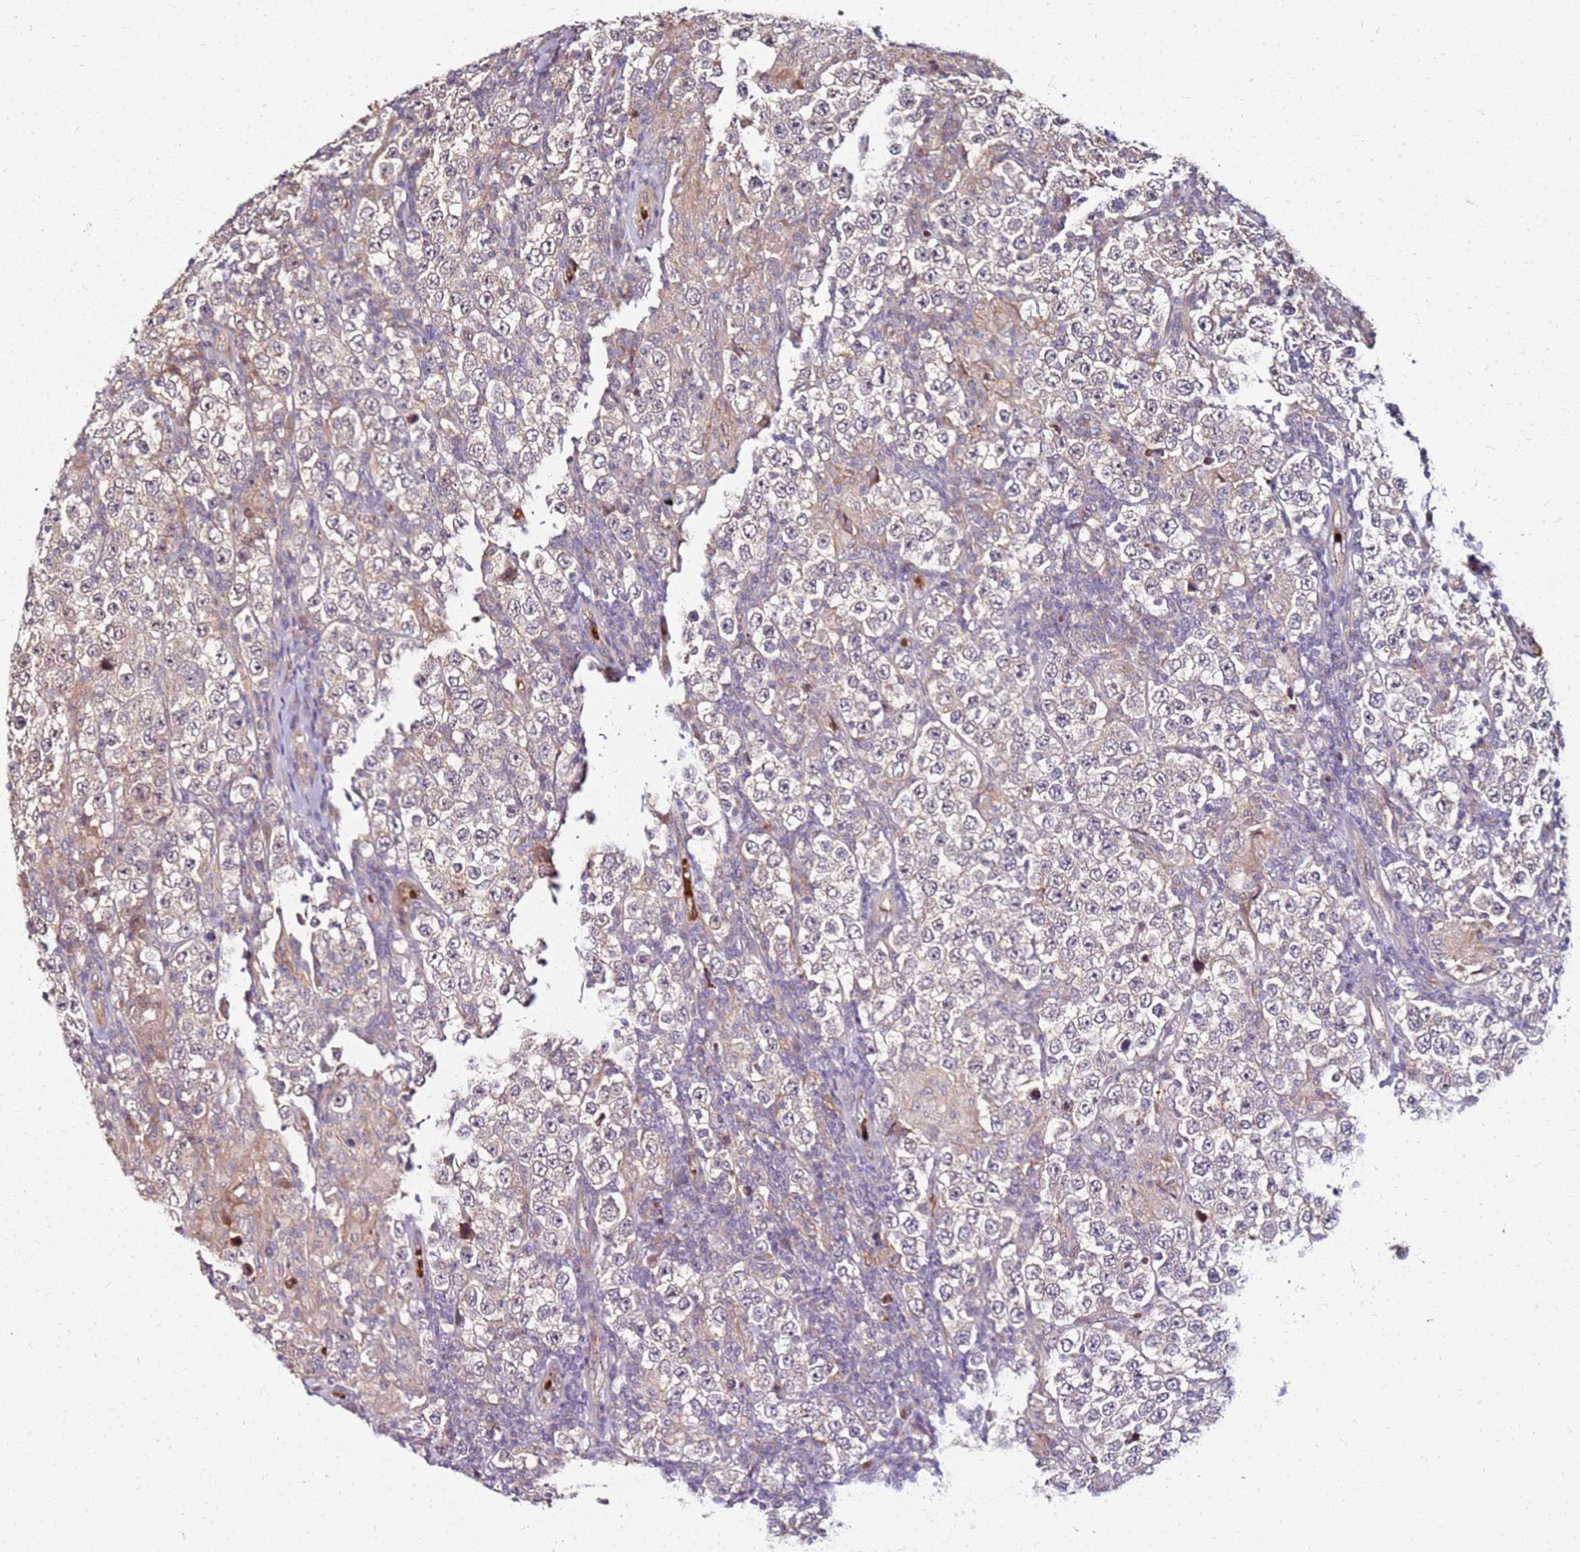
{"staining": {"intensity": "negative", "quantity": "none", "location": "none"}, "tissue": "testis cancer", "cell_type": "Tumor cells", "image_type": "cancer", "snomed": [{"axis": "morphology", "description": "Normal tissue, NOS"}, {"axis": "morphology", "description": "Urothelial carcinoma, High grade"}, {"axis": "morphology", "description": "Seminoma, NOS"}, {"axis": "morphology", "description": "Carcinoma, Embryonal, NOS"}, {"axis": "topography", "description": "Urinary bladder"}, {"axis": "topography", "description": "Testis"}], "caption": "Protein analysis of testis cancer (embryonal carcinoma) shows no significant positivity in tumor cells.", "gene": "RNF11", "patient": {"sex": "male", "age": 41}}